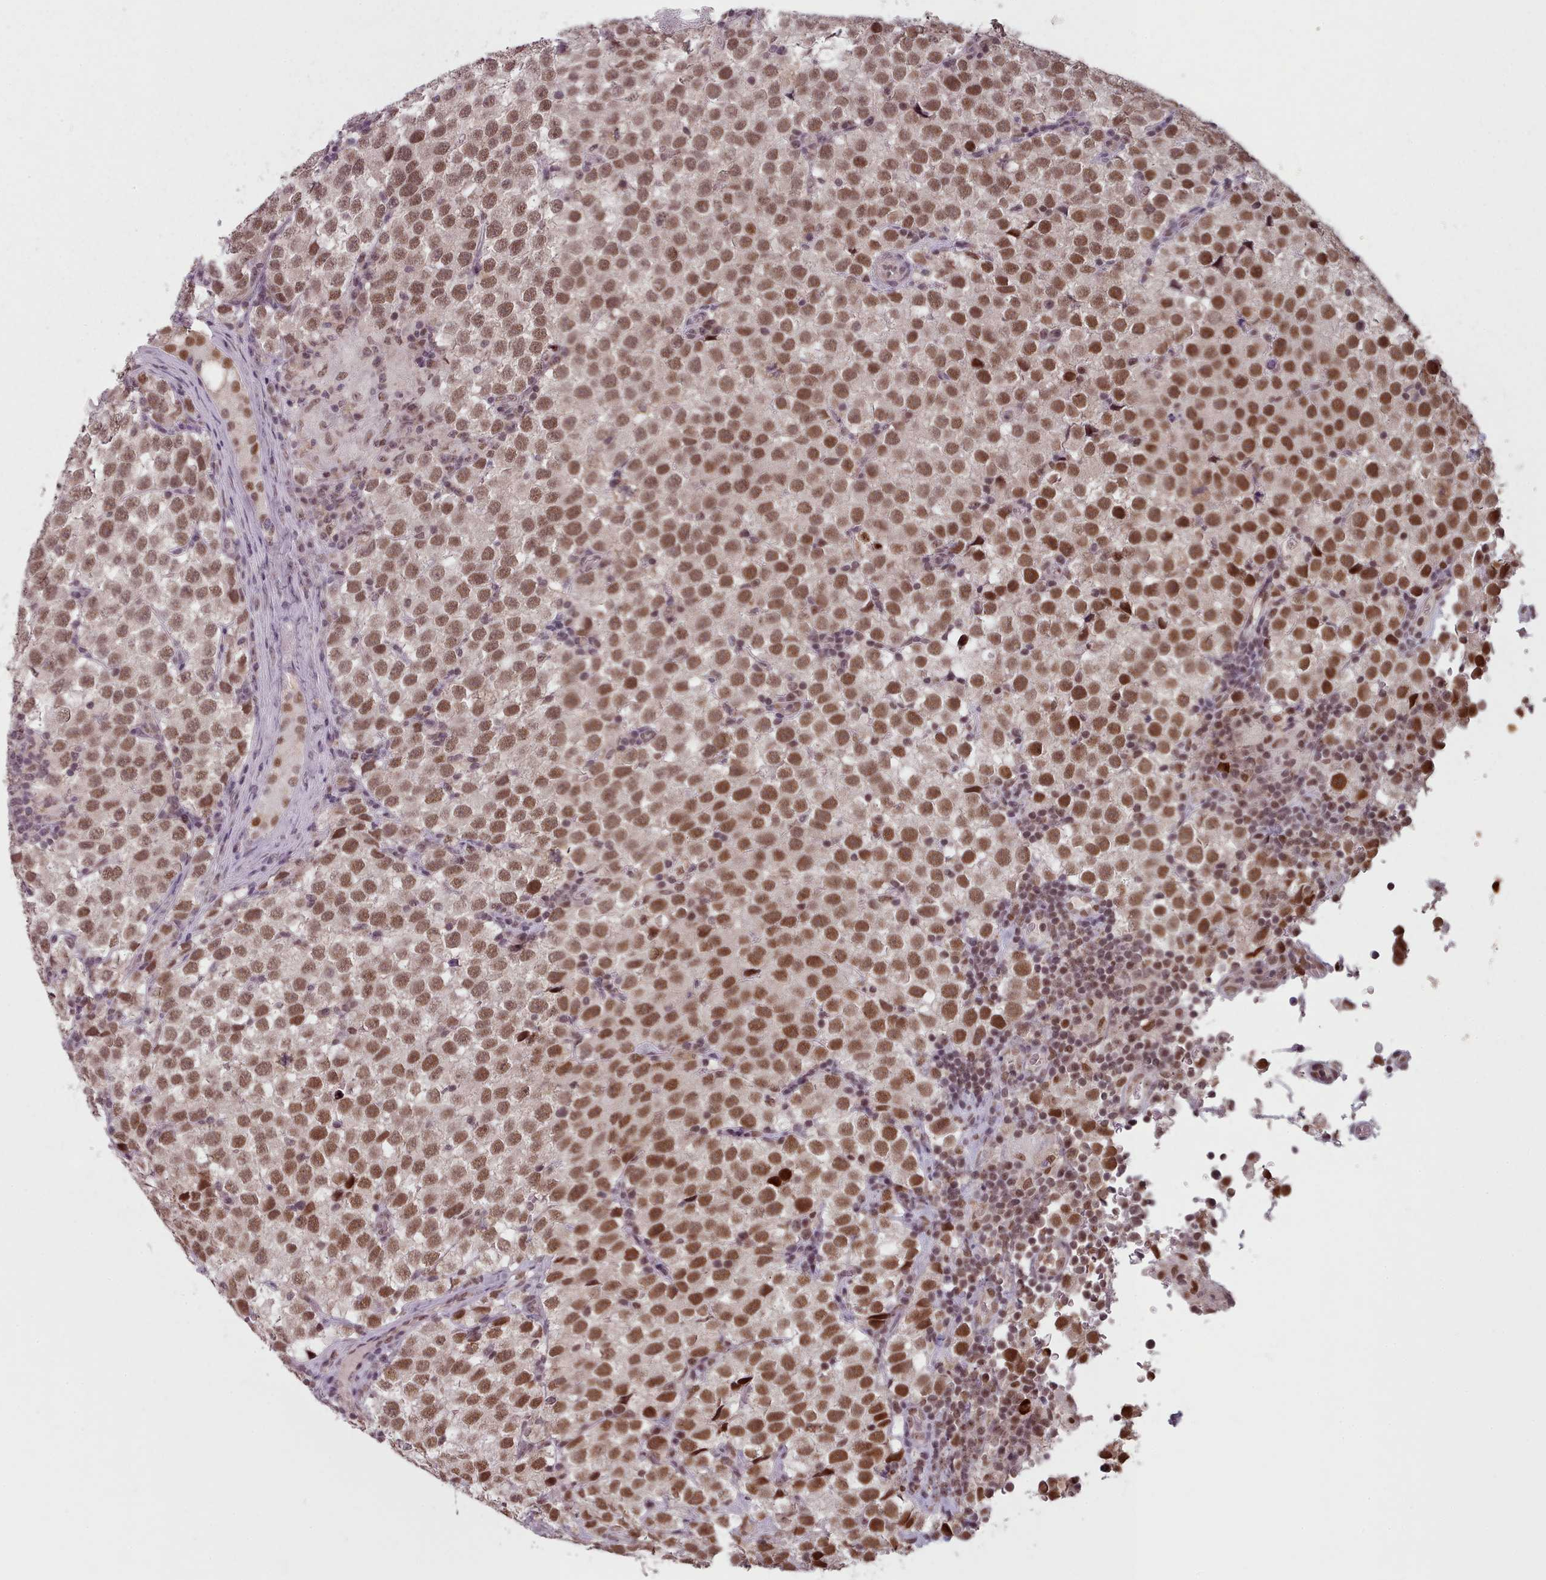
{"staining": {"intensity": "moderate", "quantity": ">75%", "location": "nuclear"}, "tissue": "testis cancer", "cell_type": "Tumor cells", "image_type": "cancer", "snomed": [{"axis": "morphology", "description": "Seminoma, NOS"}, {"axis": "topography", "description": "Testis"}], "caption": "Testis cancer stained for a protein exhibits moderate nuclear positivity in tumor cells.", "gene": "SRSF9", "patient": {"sex": "male", "age": 34}}